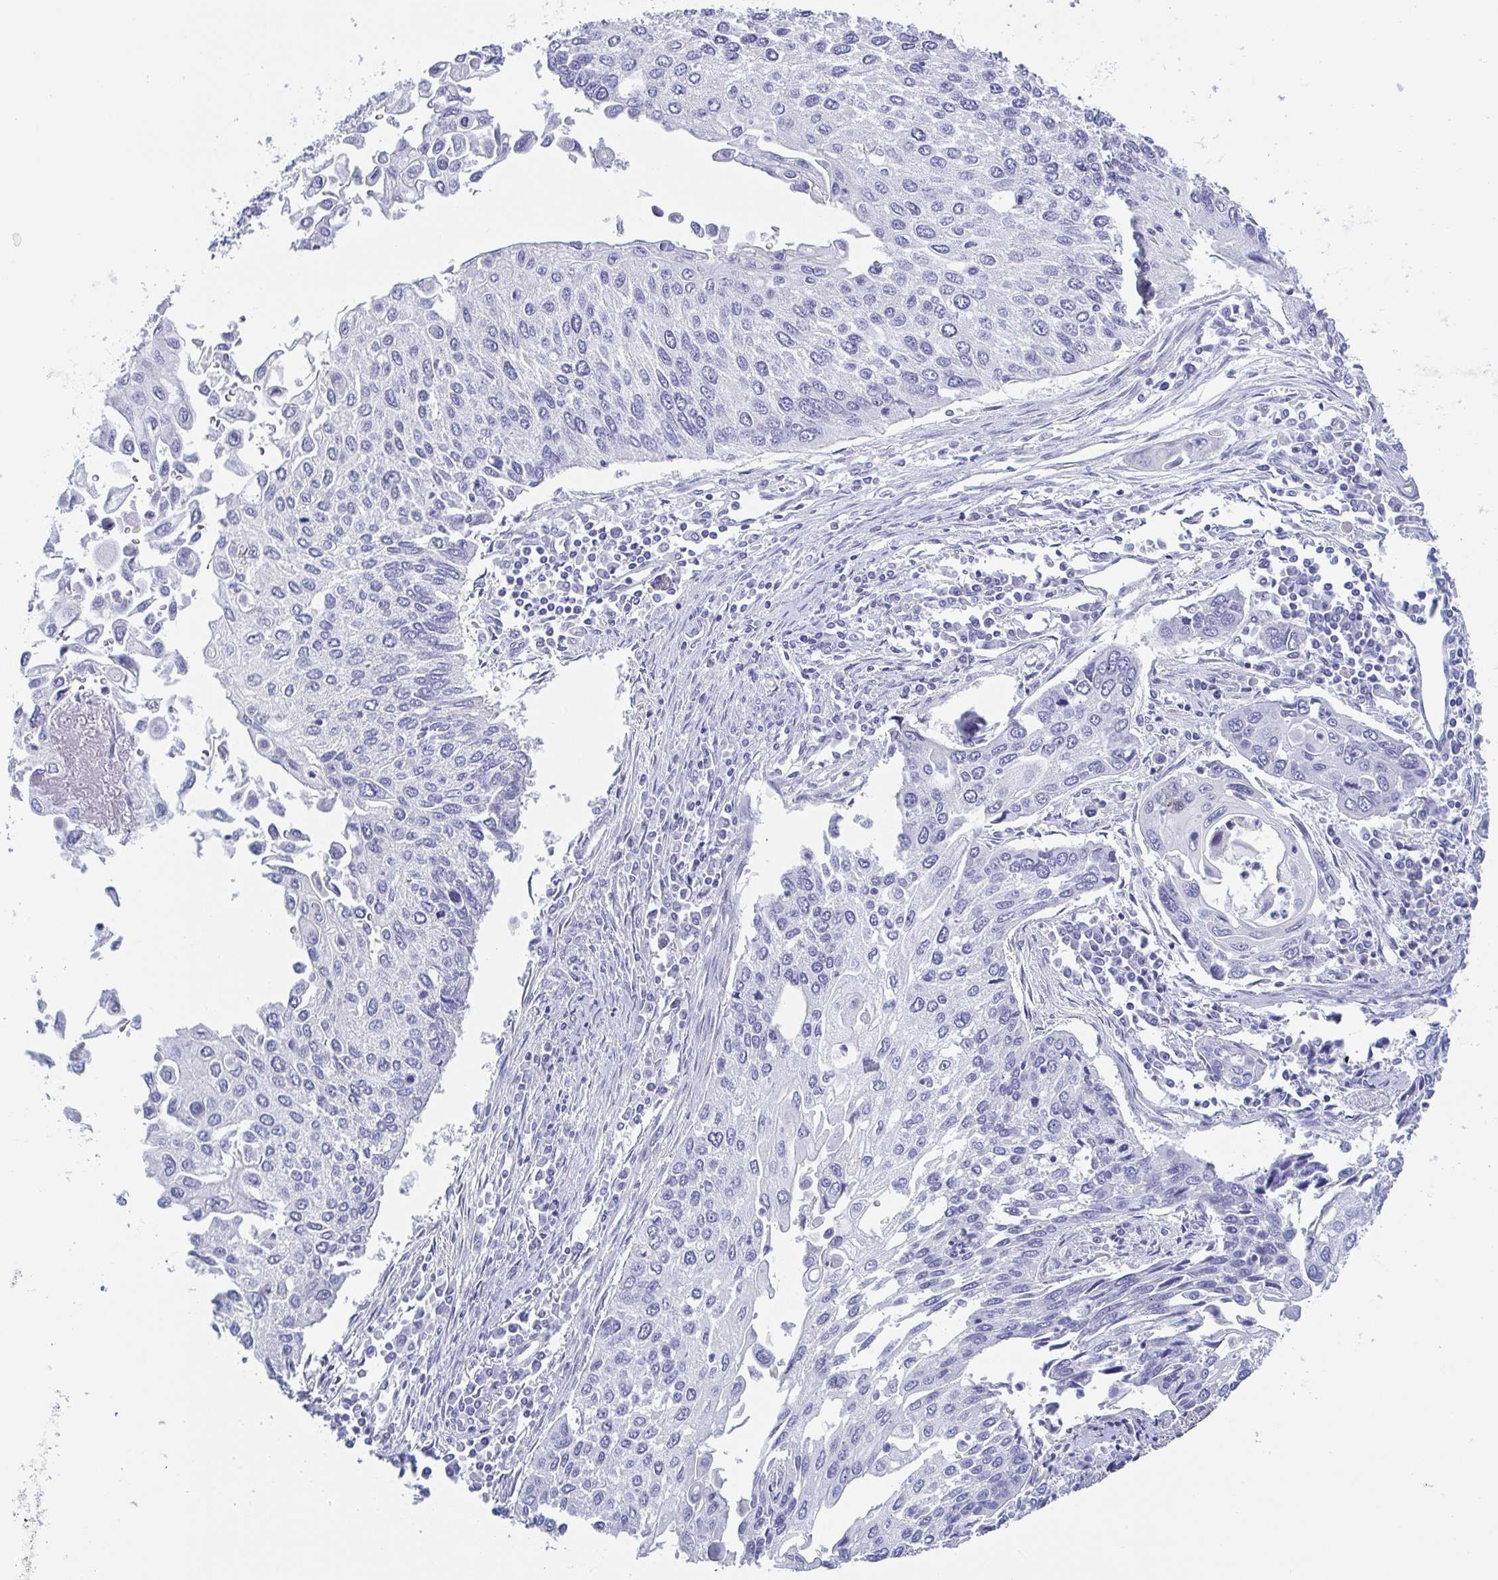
{"staining": {"intensity": "negative", "quantity": "none", "location": "none"}, "tissue": "lung cancer", "cell_type": "Tumor cells", "image_type": "cancer", "snomed": [{"axis": "morphology", "description": "Squamous cell carcinoma, NOS"}, {"axis": "morphology", "description": "Squamous cell carcinoma, metastatic, NOS"}, {"axis": "topography", "description": "Lung"}], "caption": "DAB immunohistochemical staining of human metastatic squamous cell carcinoma (lung) demonstrates no significant staining in tumor cells.", "gene": "DYNC1I1", "patient": {"sex": "male", "age": 63}}